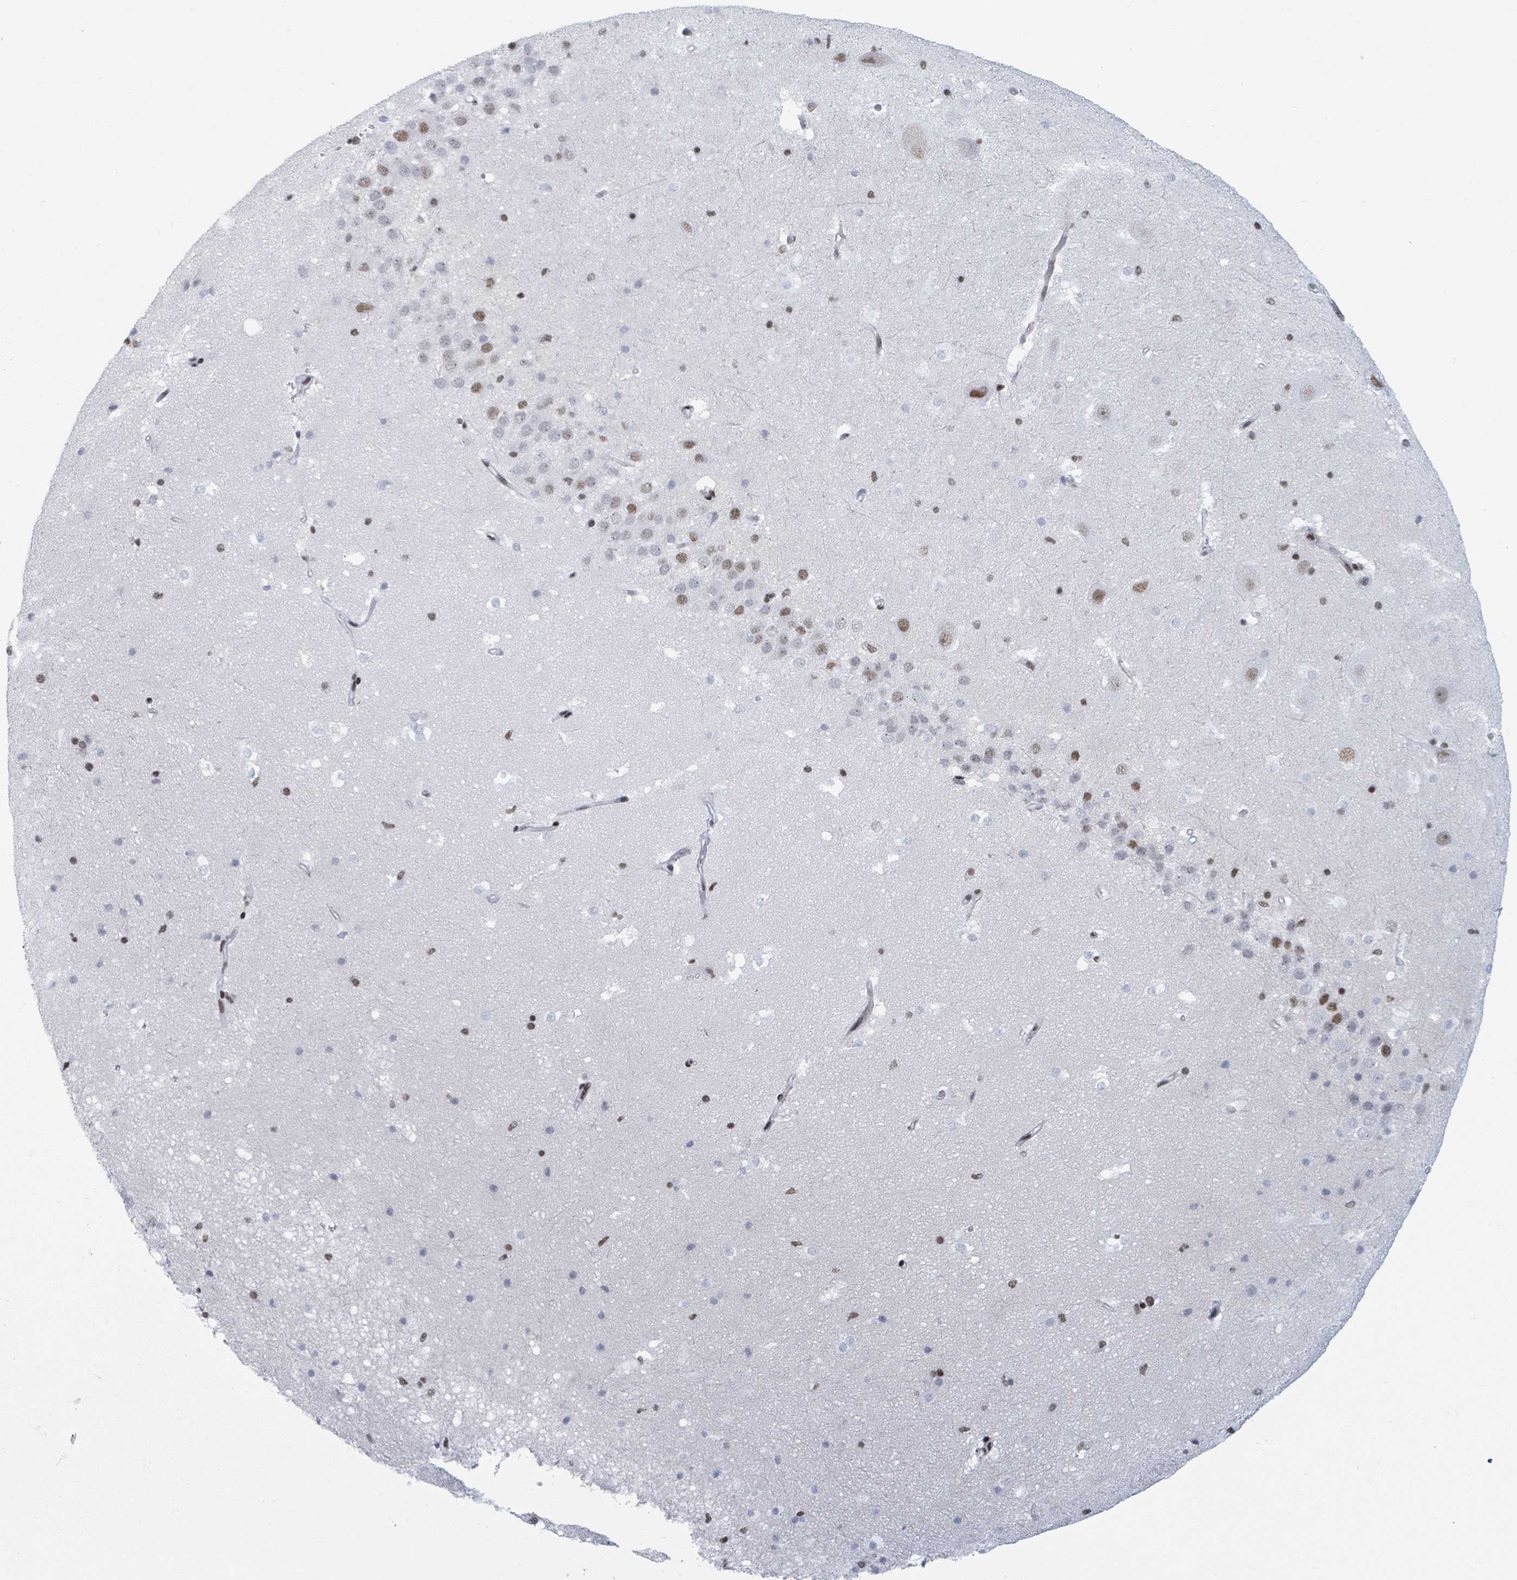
{"staining": {"intensity": "moderate", "quantity": "<25%", "location": "nuclear"}, "tissue": "hippocampus", "cell_type": "Glial cells", "image_type": "normal", "snomed": [{"axis": "morphology", "description": "Normal tissue, NOS"}, {"axis": "topography", "description": "Hippocampus"}], "caption": "This micrograph displays benign hippocampus stained with immunohistochemistry (IHC) to label a protein in brown. The nuclear of glial cells show moderate positivity for the protein. Nuclei are counter-stained blue.", "gene": "DHX16", "patient": {"sex": "male", "age": 37}}